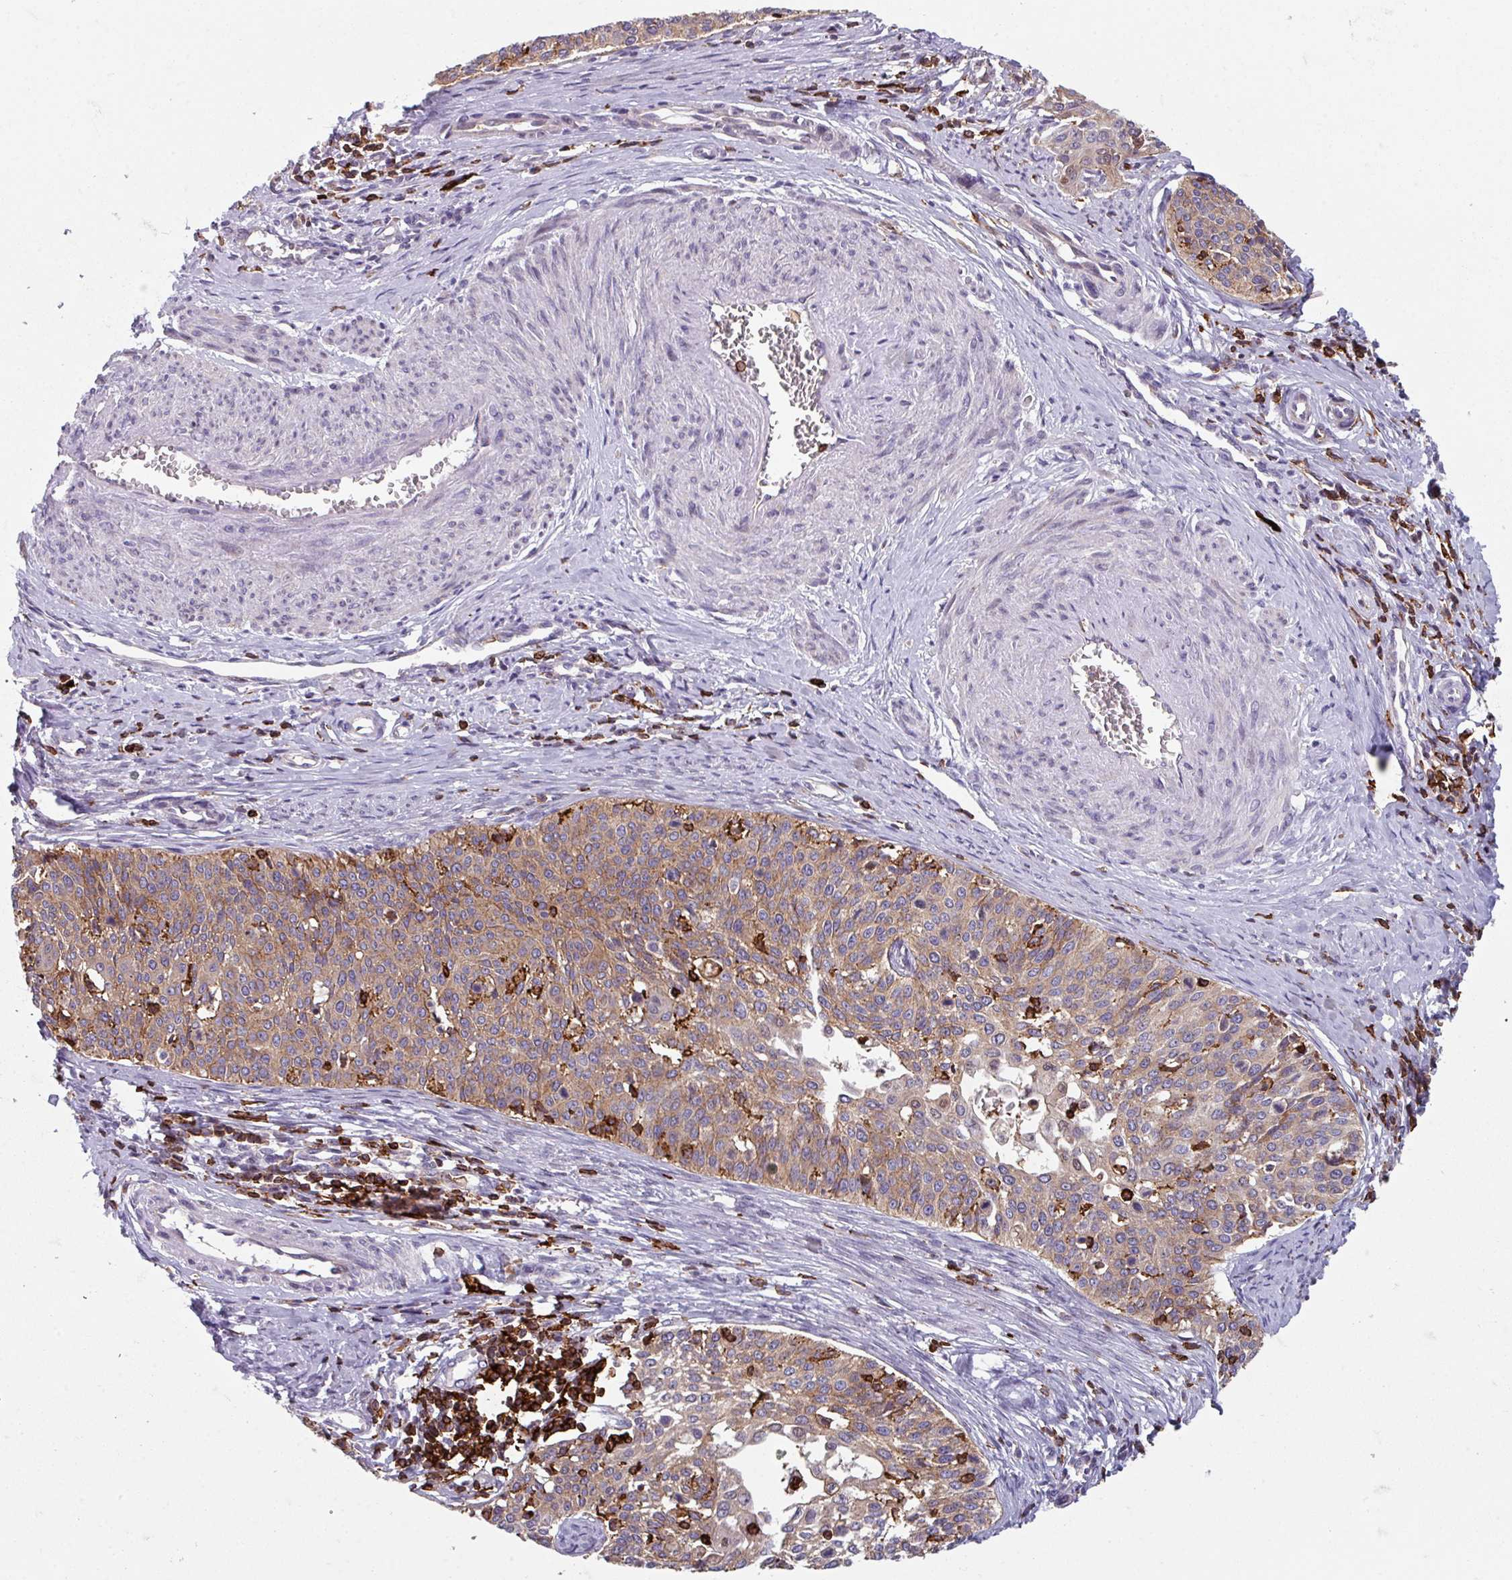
{"staining": {"intensity": "moderate", "quantity": ">75%", "location": "cytoplasmic/membranous"}, "tissue": "cervical cancer", "cell_type": "Tumor cells", "image_type": "cancer", "snomed": [{"axis": "morphology", "description": "Squamous cell carcinoma, NOS"}, {"axis": "topography", "description": "Cervix"}], "caption": "There is medium levels of moderate cytoplasmic/membranous expression in tumor cells of cervical squamous cell carcinoma, as demonstrated by immunohistochemical staining (brown color).", "gene": "NEDD9", "patient": {"sex": "female", "age": 44}}